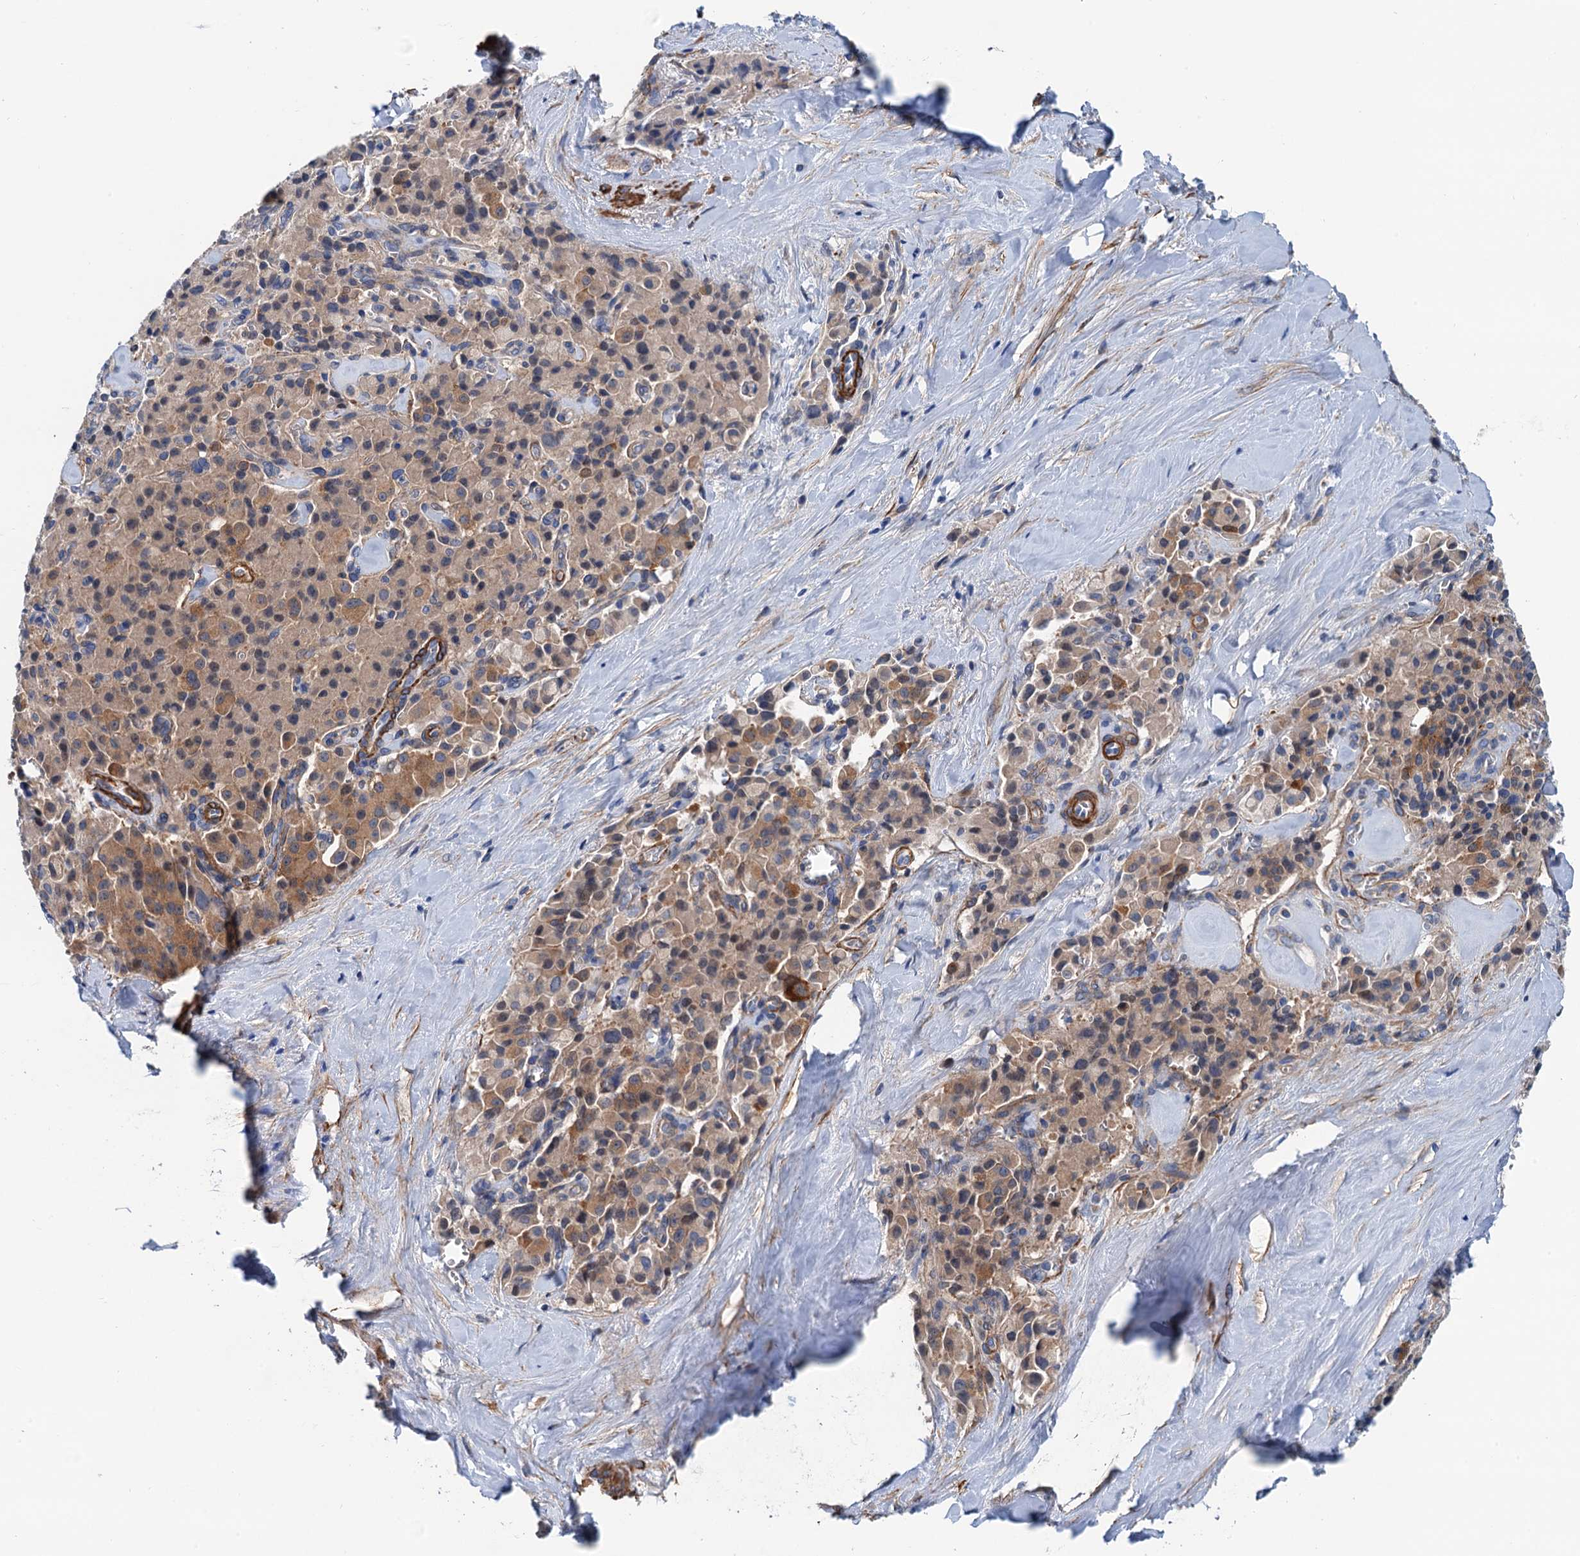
{"staining": {"intensity": "moderate", "quantity": ">75%", "location": "cytoplasmic/membranous"}, "tissue": "pancreatic cancer", "cell_type": "Tumor cells", "image_type": "cancer", "snomed": [{"axis": "morphology", "description": "Adenocarcinoma, NOS"}, {"axis": "topography", "description": "Pancreas"}], "caption": "Pancreatic adenocarcinoma stained for a protein (brown) reveals moderate cytoplasmic/membranous positive staining in about >75% of tumor cells.", "gene": "CSTPP1", "patient": {"sex": "male", "age": 65}}